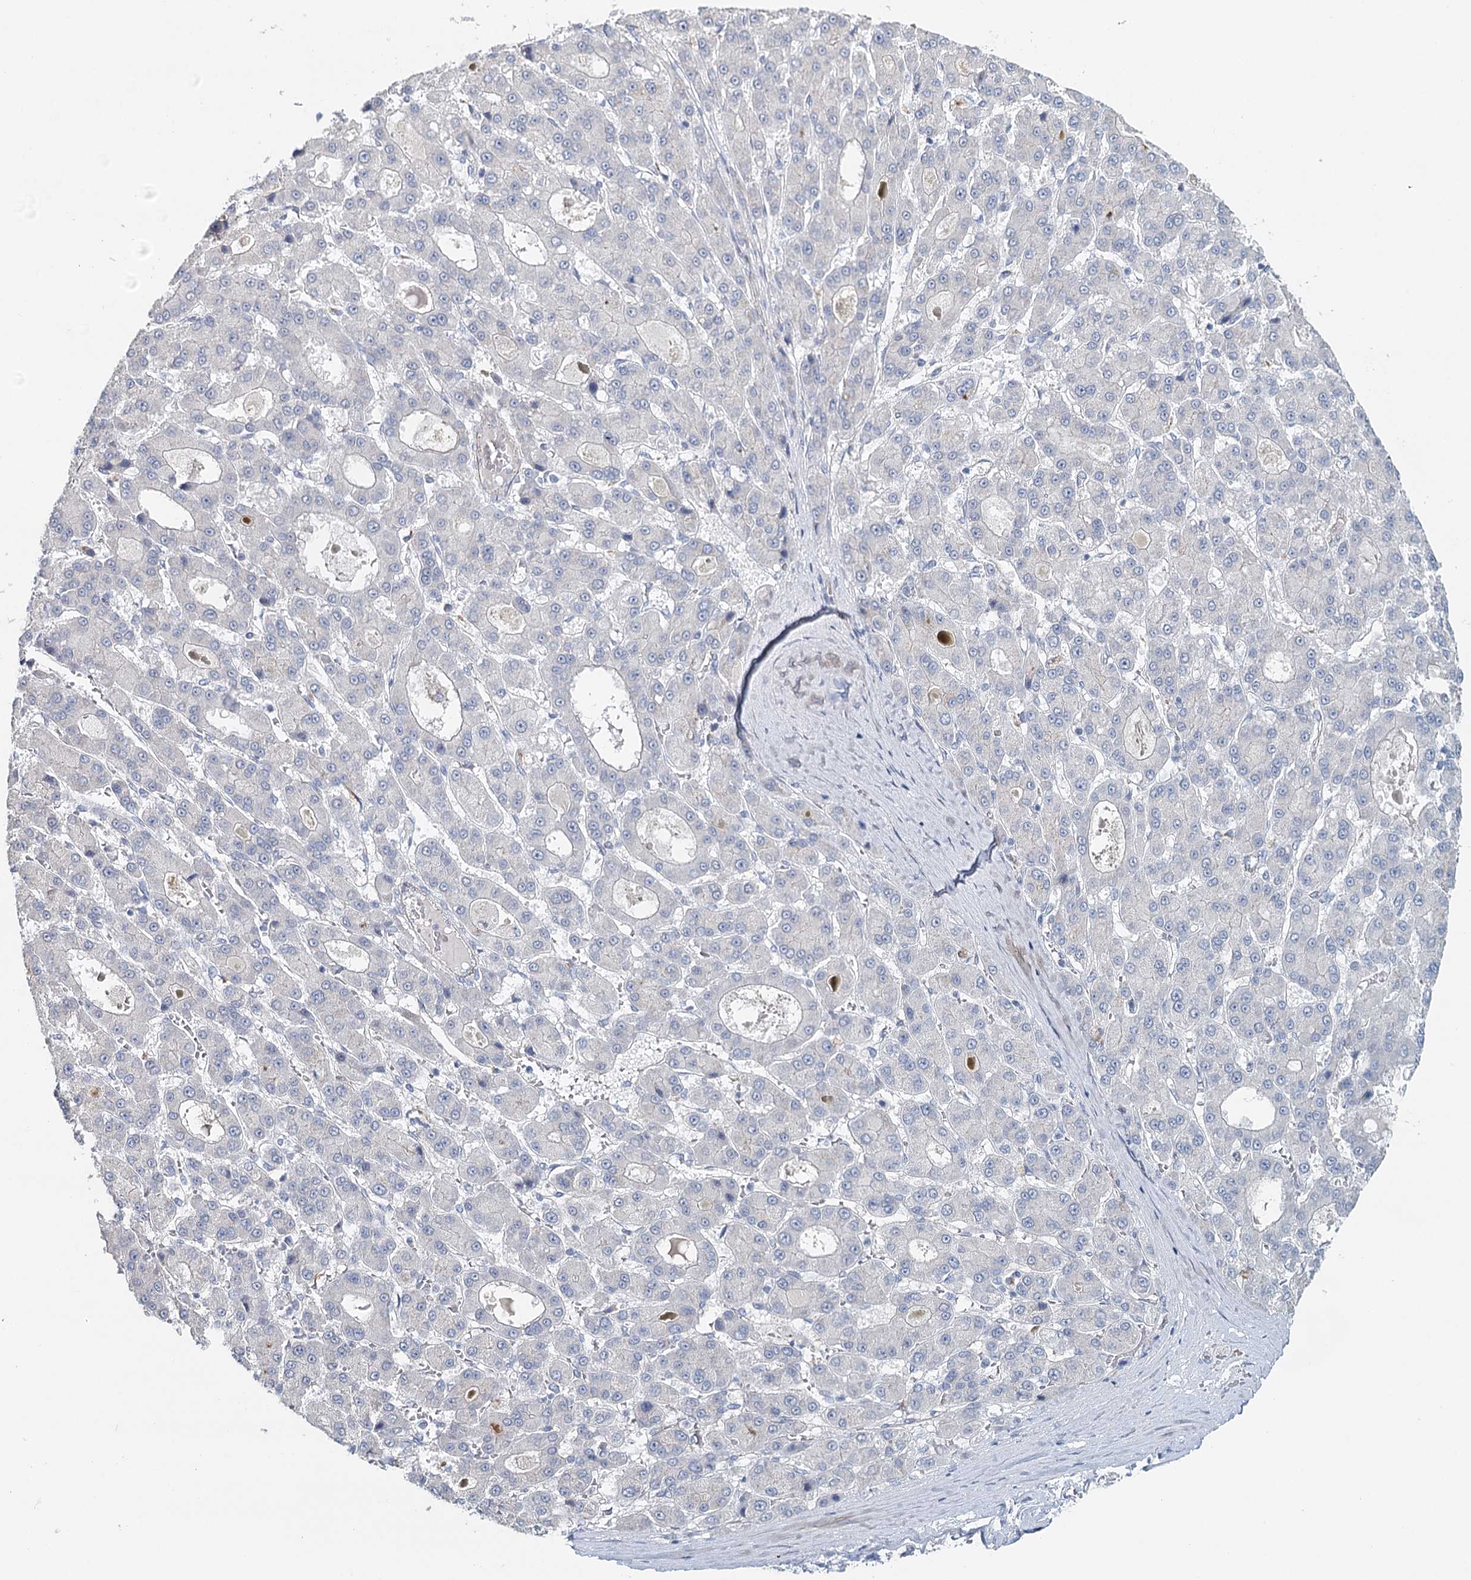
{"staining": {"intensity": "negative", "quantity": "none", "location": "none"}, "tissue": "liver cancer", "cell_type": "Tumor cells", "image_type": "cancer", "snomed": [{"axis": "morphology", "description": "Carcinoma, Hepatocellular, NOS"}, {"axis": "topography", "description": "Liver"}], "caption": "Tumor cells are negative for brown protein staining in liver cancer (hepatocellular carcinoma).", "gene": "SYNPO", "patient": {"sex": "male", "age": 70}}